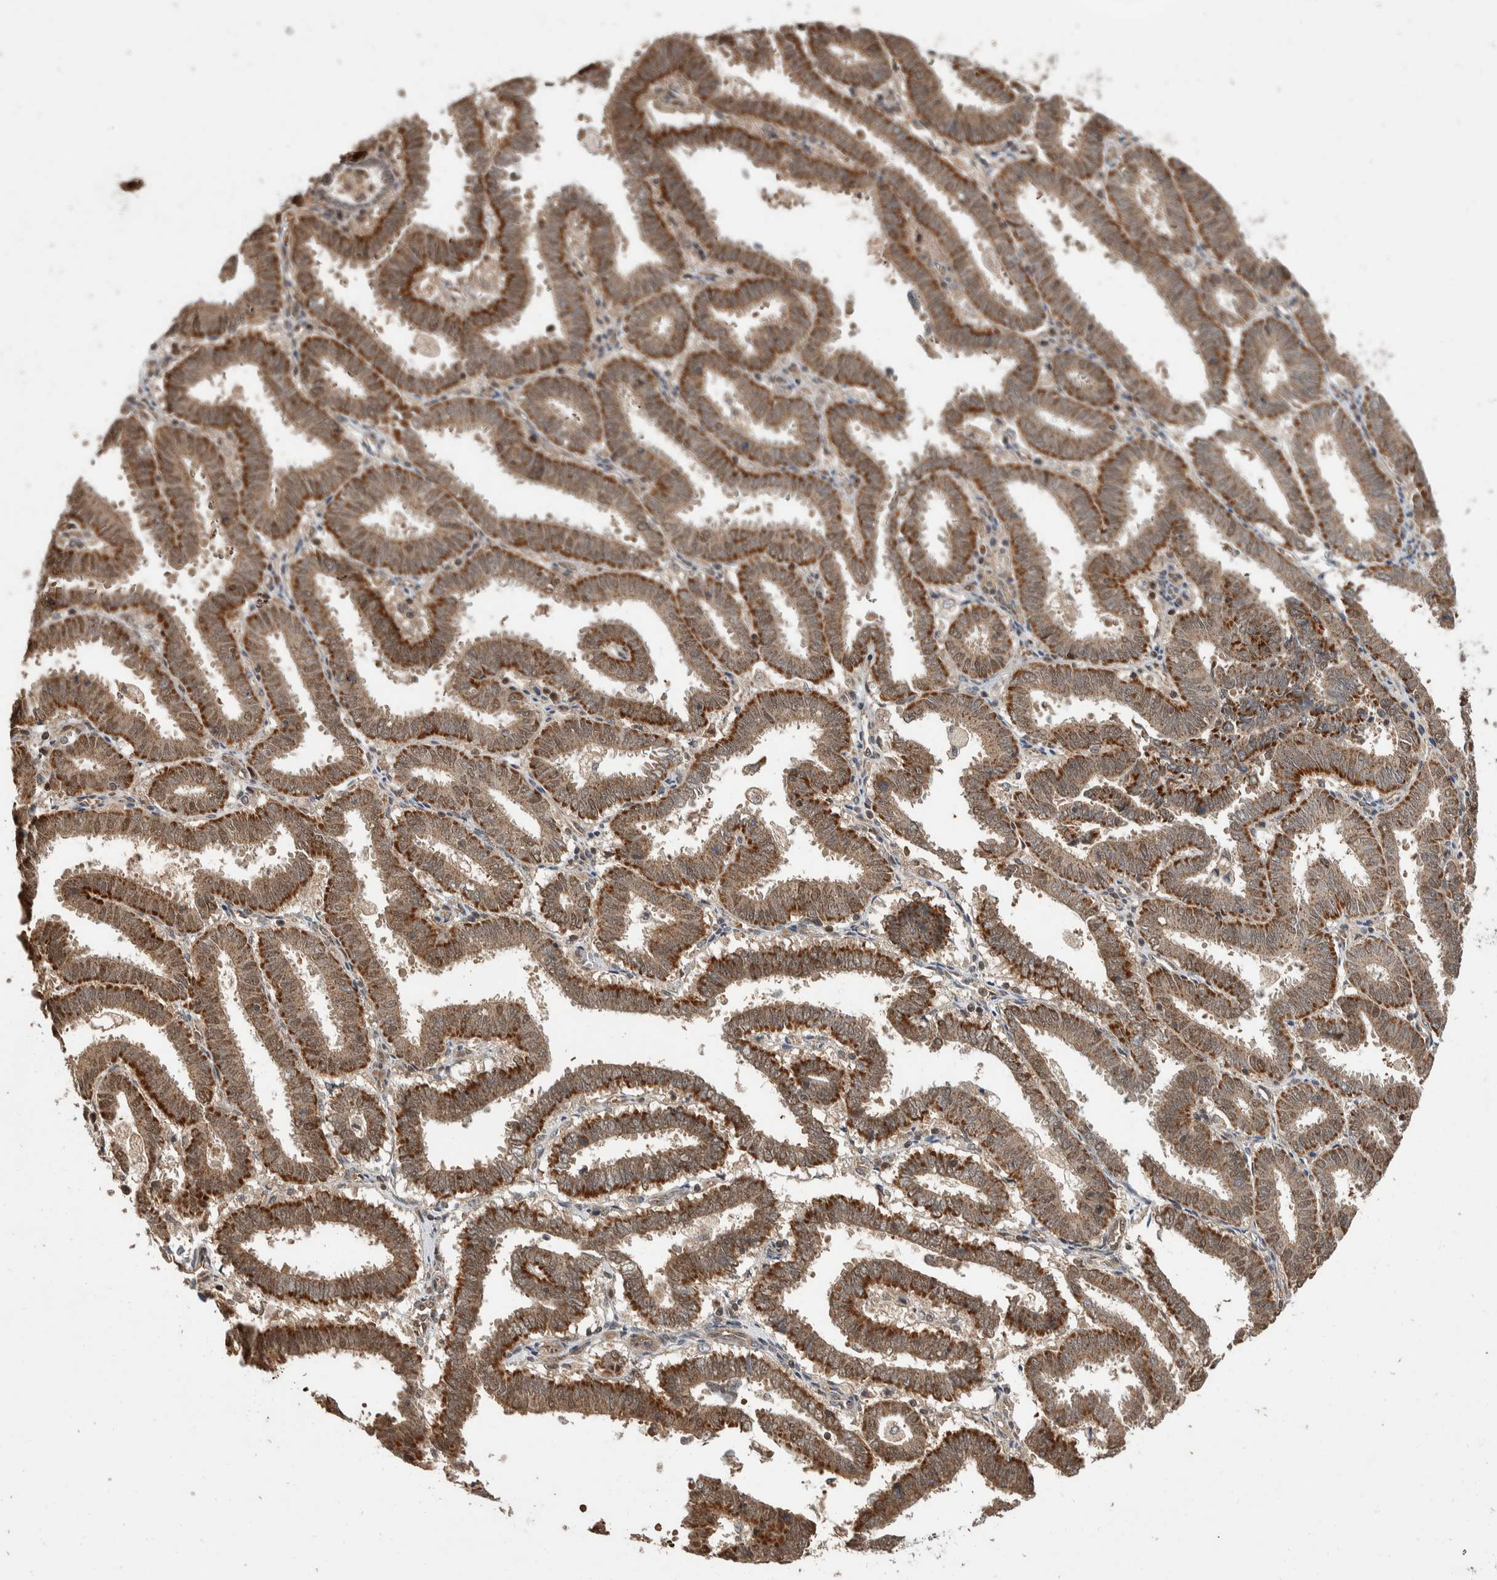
{"staining": {"intensity": "moderate", "quantity": ">75%", "location": "cytoplasmic/membranous,nuclear"}, "tissue": "endometrial cancer", "cell_type": "Tumor cells", "image_type": "cancer", "snomed": [{"axis": "morphology", "description": "Adenocarcinoma, NOS"}, {"axis": "topography", "description": "Uterus"}], "caption": "Protein staining by IHC shows moderate cytoplasmic/membranous and nuclear staining in approximately >75% of tumor cells in endometrial adenocarcinoma. (Brightfield microscopy of DAB IHC at high magnification).", "gene": "ABHD11", "patient": {"sex": "female", "age": 83}}